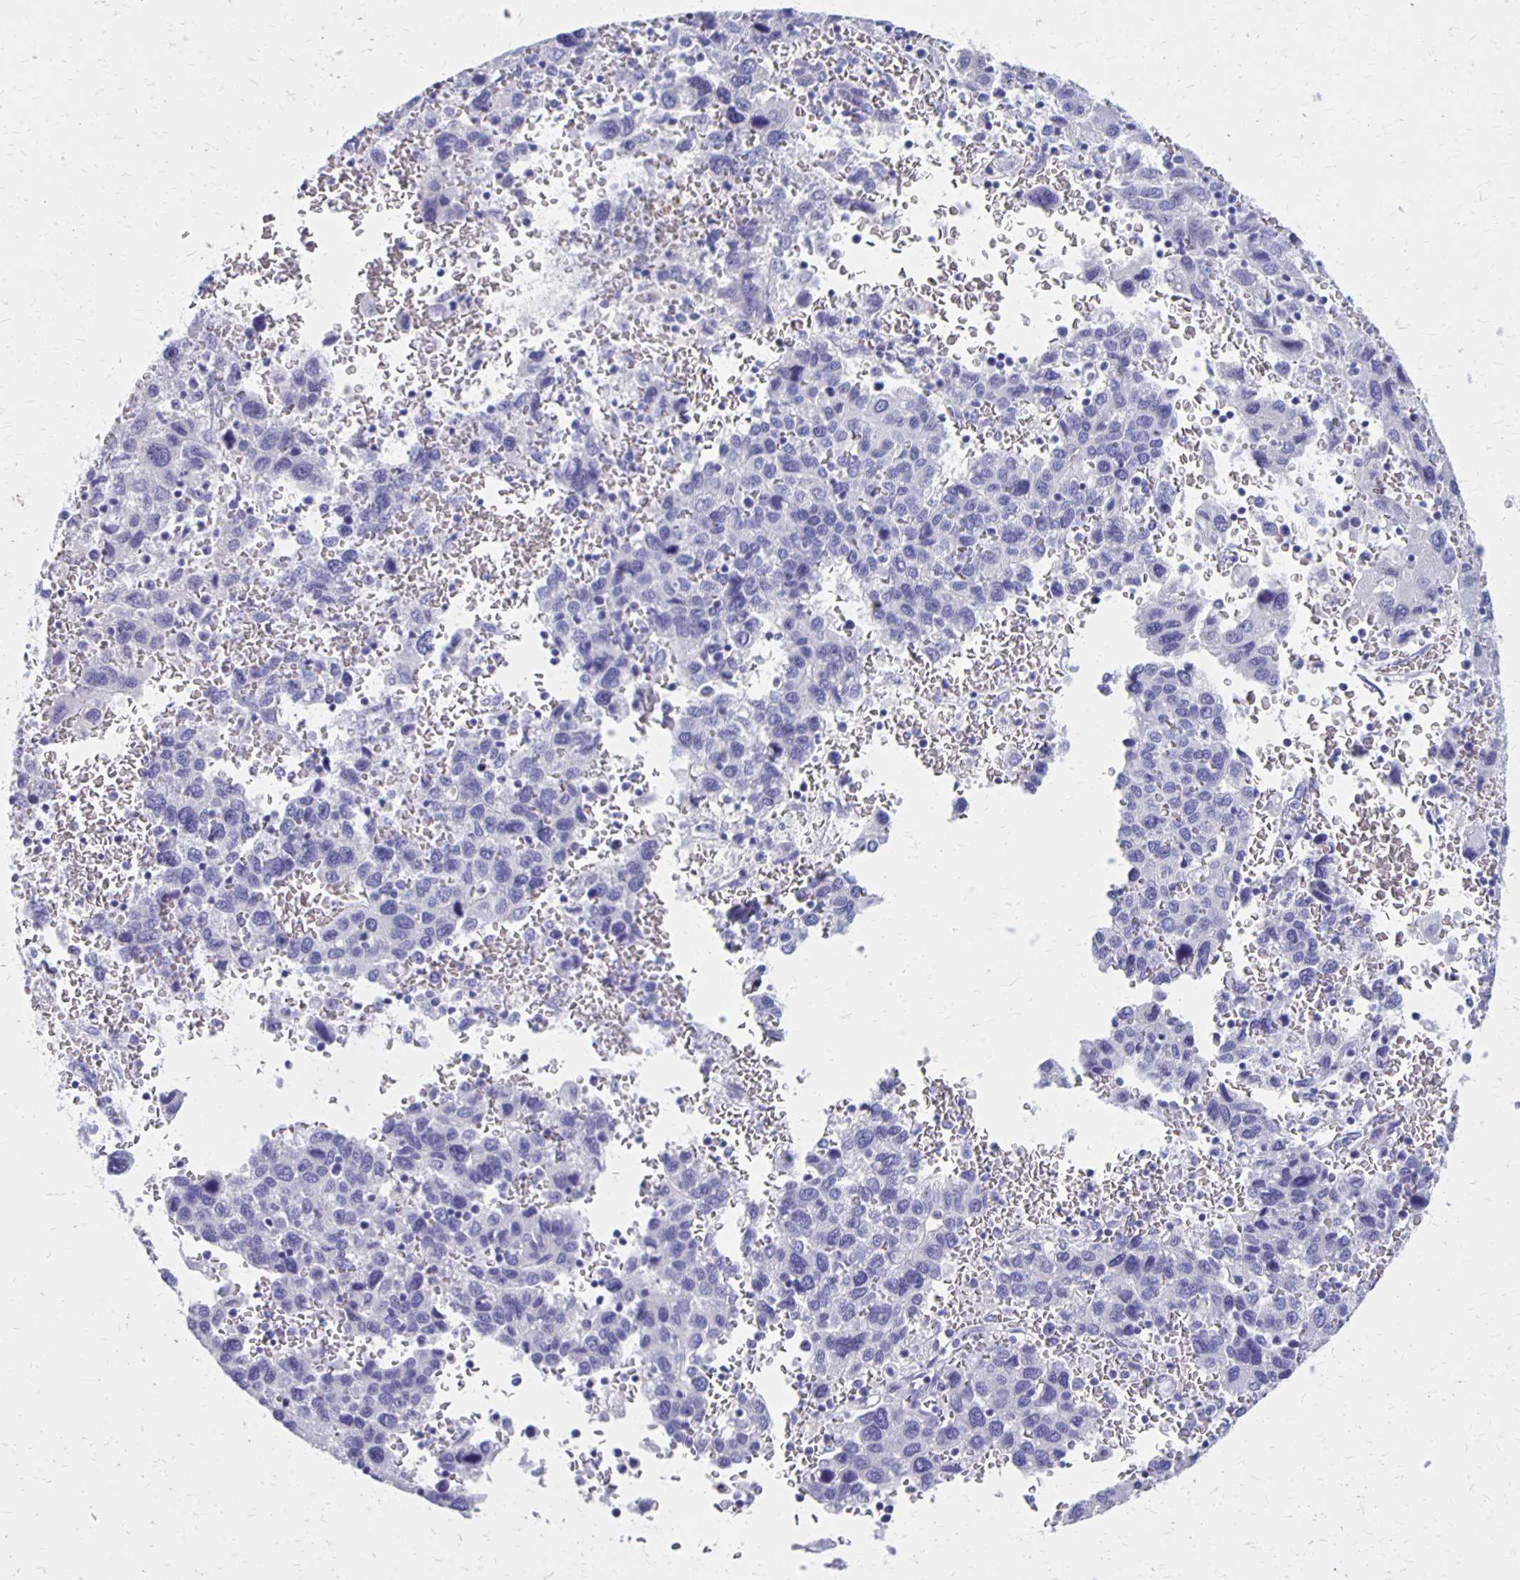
{"staining": {"intensity": "negative", "quantity": "none", "location": "none"}, "tissue": "liver cancer", "cell_type": "Tumor cells", "image_type": "cancer", "snomed": [{"axis": "morphology", "description": "Carcinoma, Hepatocellular, NOS"}, {"axis": "topography", "description": "Liver"}], "caption": "Protein analysis of liver hepatocellular carcinoma demonstrates no significant expression in tumor cells.", "gene": "SEPTIN5", "patient": {"sex": "male", "age": 69}}